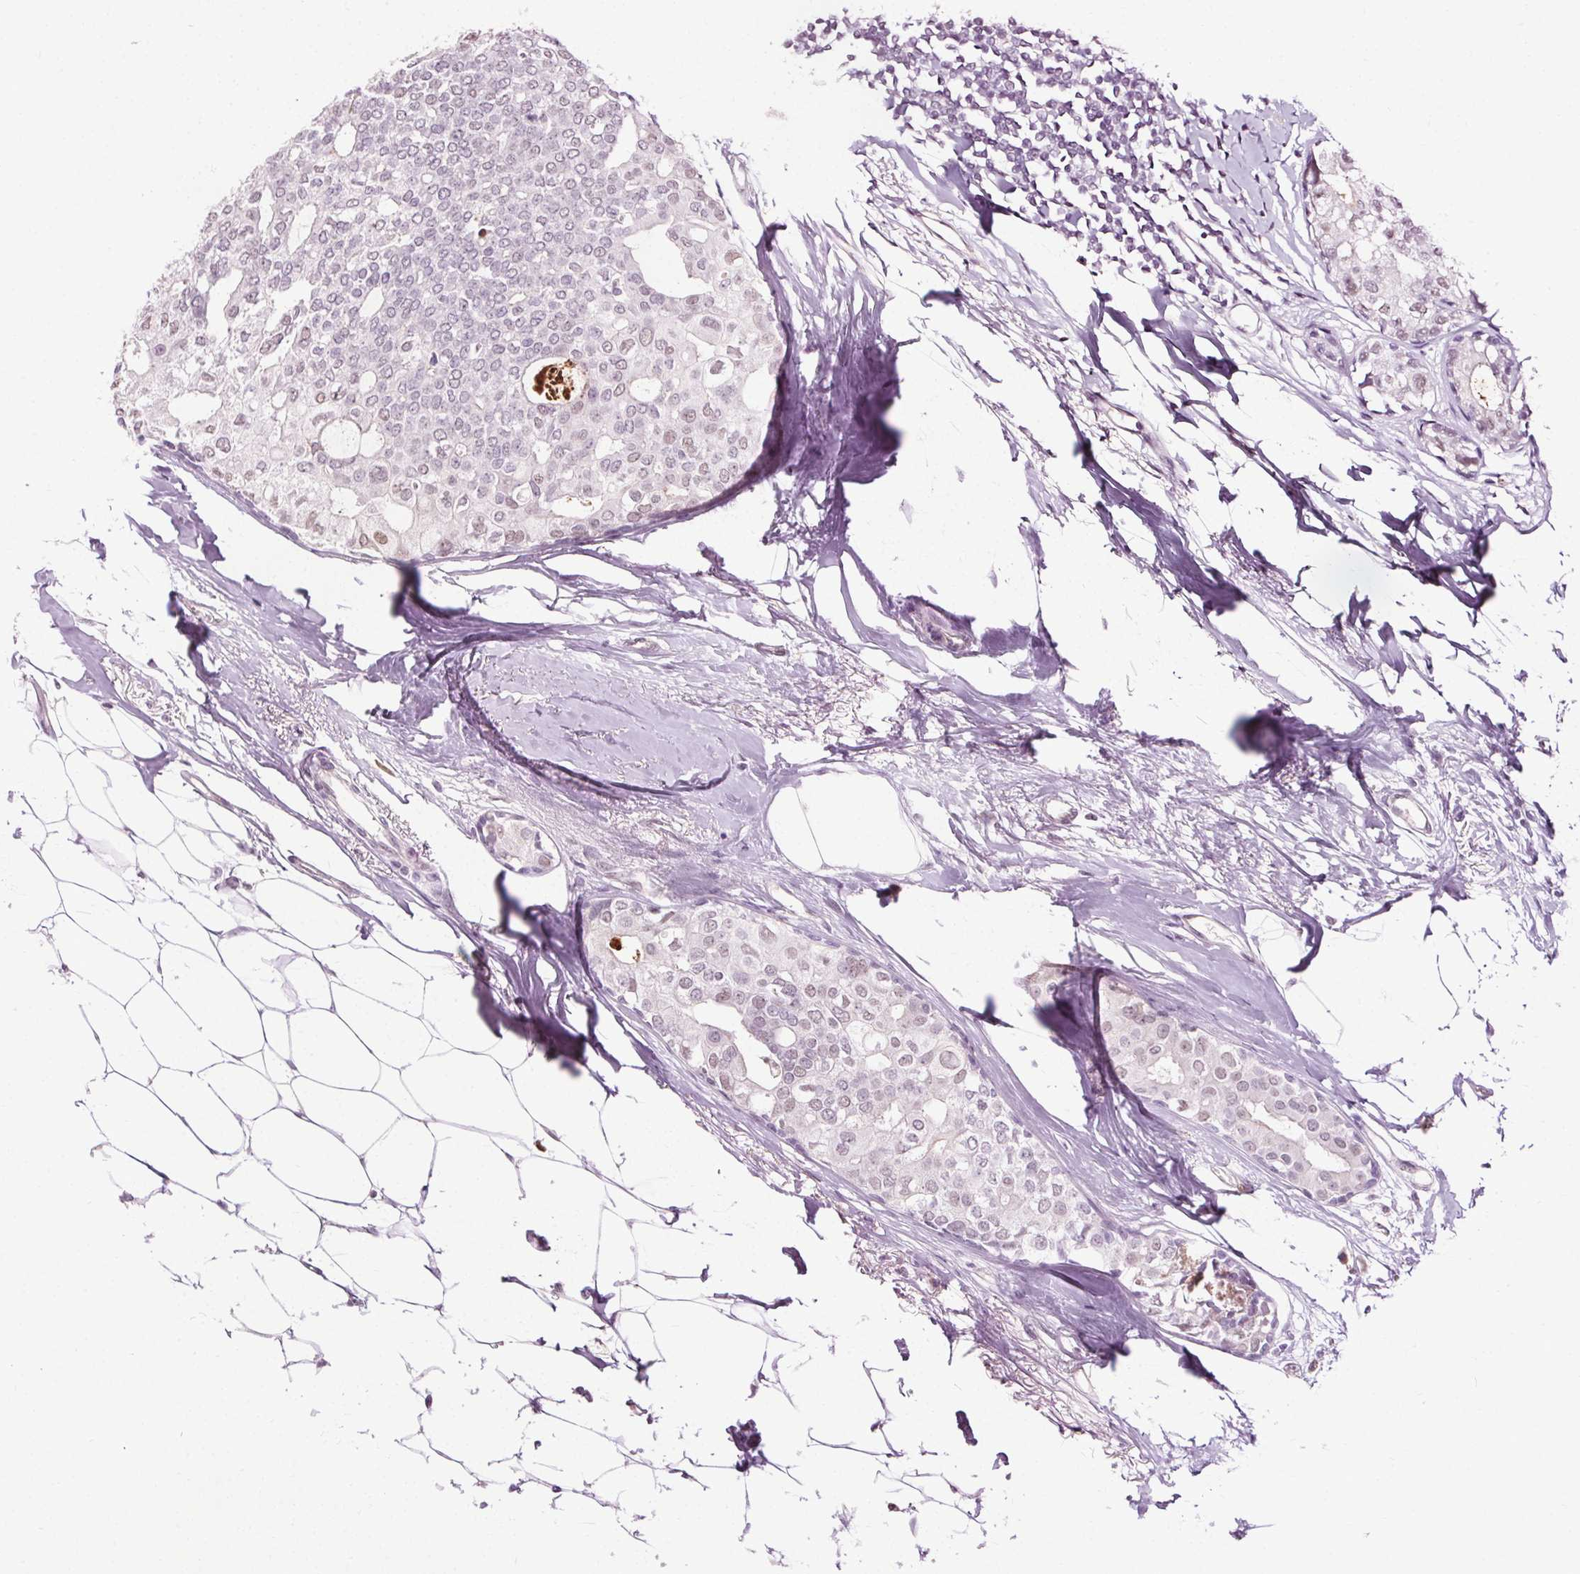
{"staining": {"intensity": "weak", "quantity": "<25%", "location": "nuclear"}, "tissue": "breast cancer", "cell_type": "Tumor cells", "image_type": "cancer", "snomed": [{"axis": "morphology", "description": "Duct carcinoma"}, {"axis": "topography", "description": "Breast"}], "caption": "Immunohistochemistry histopathology image of neoplastic tissue: breast infiltrating ductal carcinoma stained with DAB (3,3'-diaminobenzidine) reveals no significant protein staining in tumor cells.", "gene": "CEBPA", "patient": {"sex": "female", "age": 40}}